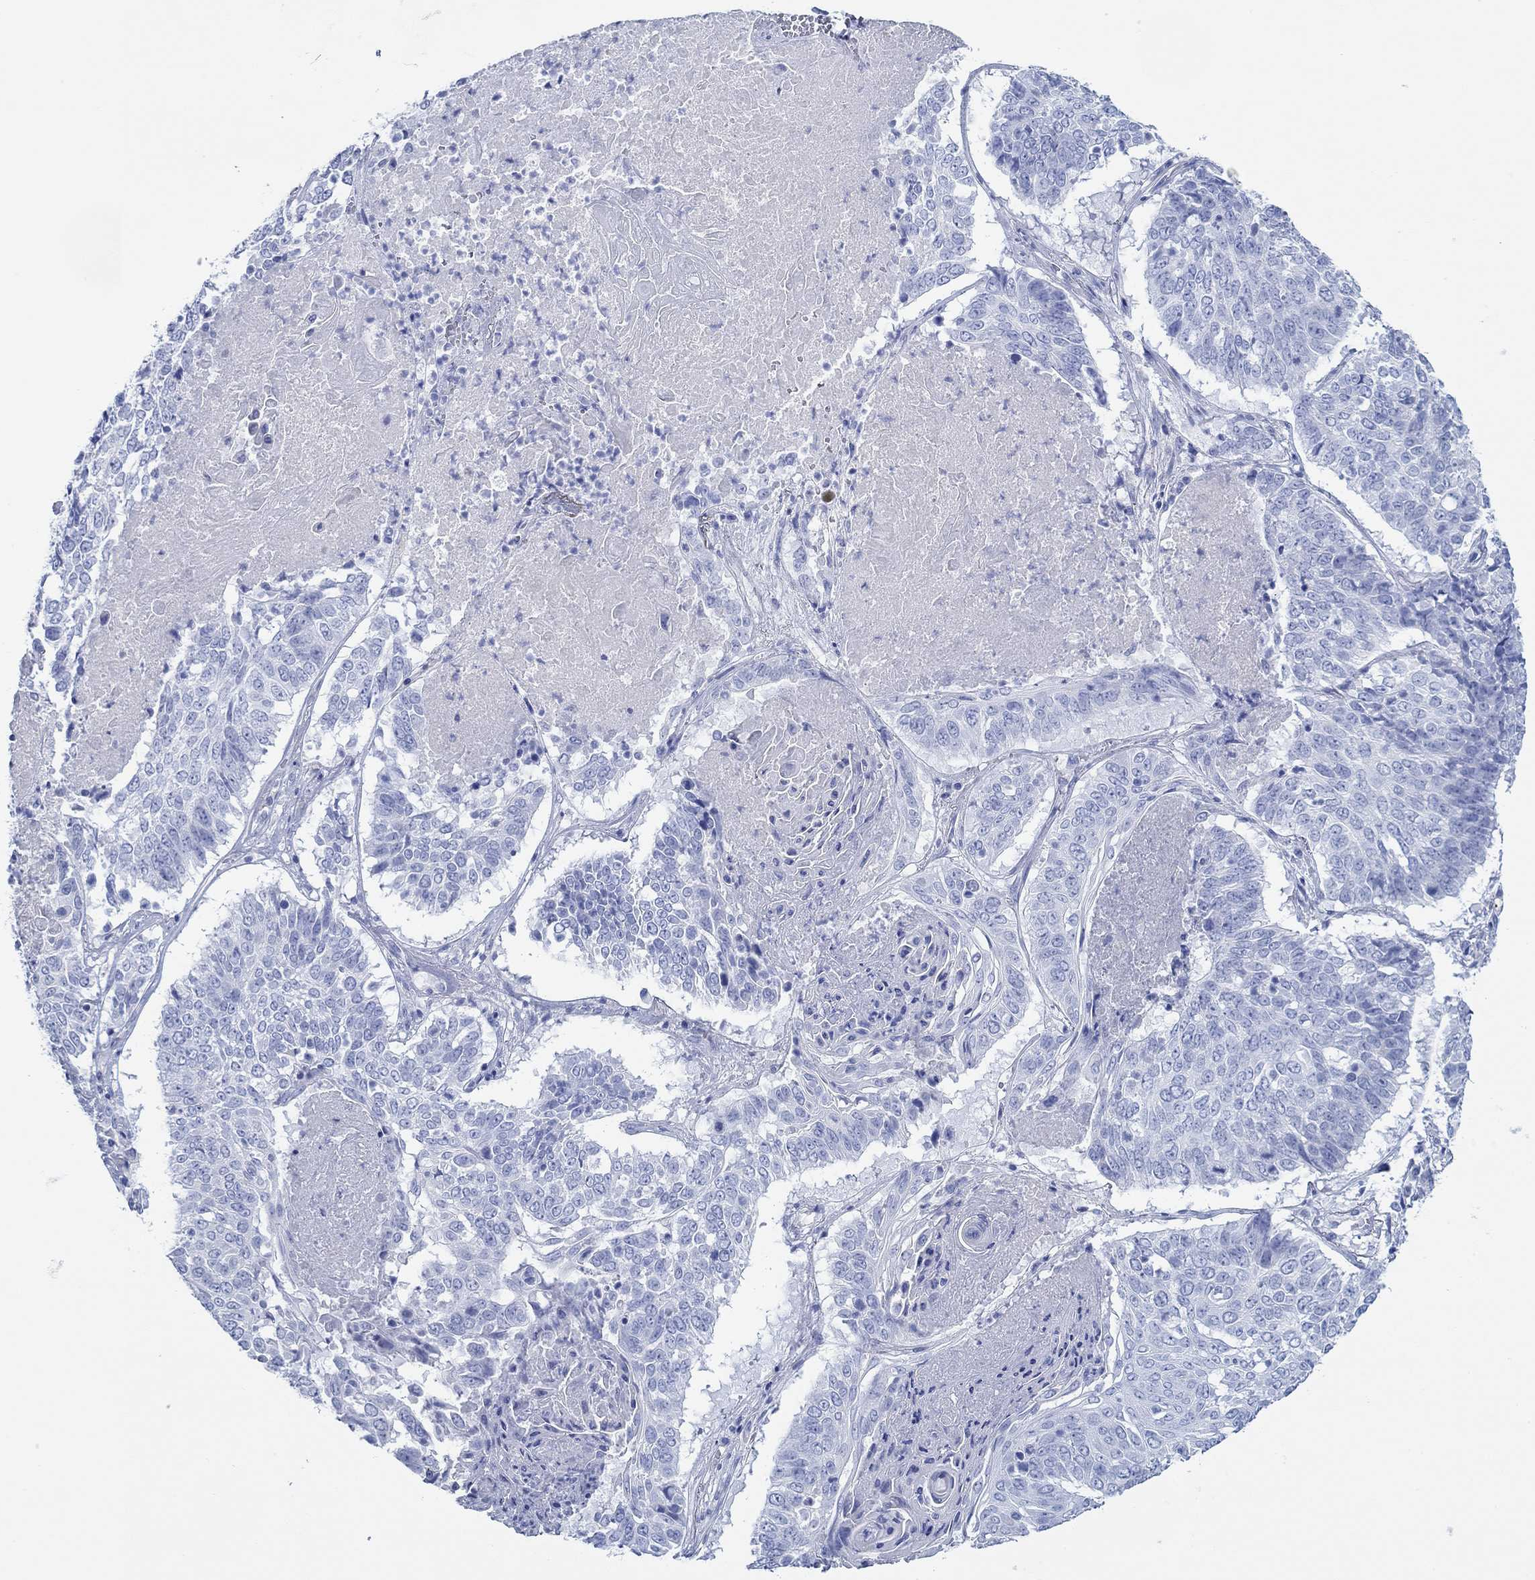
{"staining": {"intensity": "negative", "quantity": "none", "location": "none"}, "tissue": "lung cancer", "cell_type": "Tumor cells", "image_type": "cancer", "snomed": [{"axis": "morphology", "description": "Squamous cell carcinoma, NOS"}, {"axis": "topography", "description": "Lung"}], "caption": "IHC image of neoplastic tissue: human lung cancer (squamous cell carcinoma) stained with DAB (3,3'-diaminobenzidine) reveals no significant protein expression in tumor cells. (Immunohistochemistry (ihc), brightfield microscopy, high magnification).", "gene": "IGFBP6", "patient": {"sex": "male", "age": 64}}